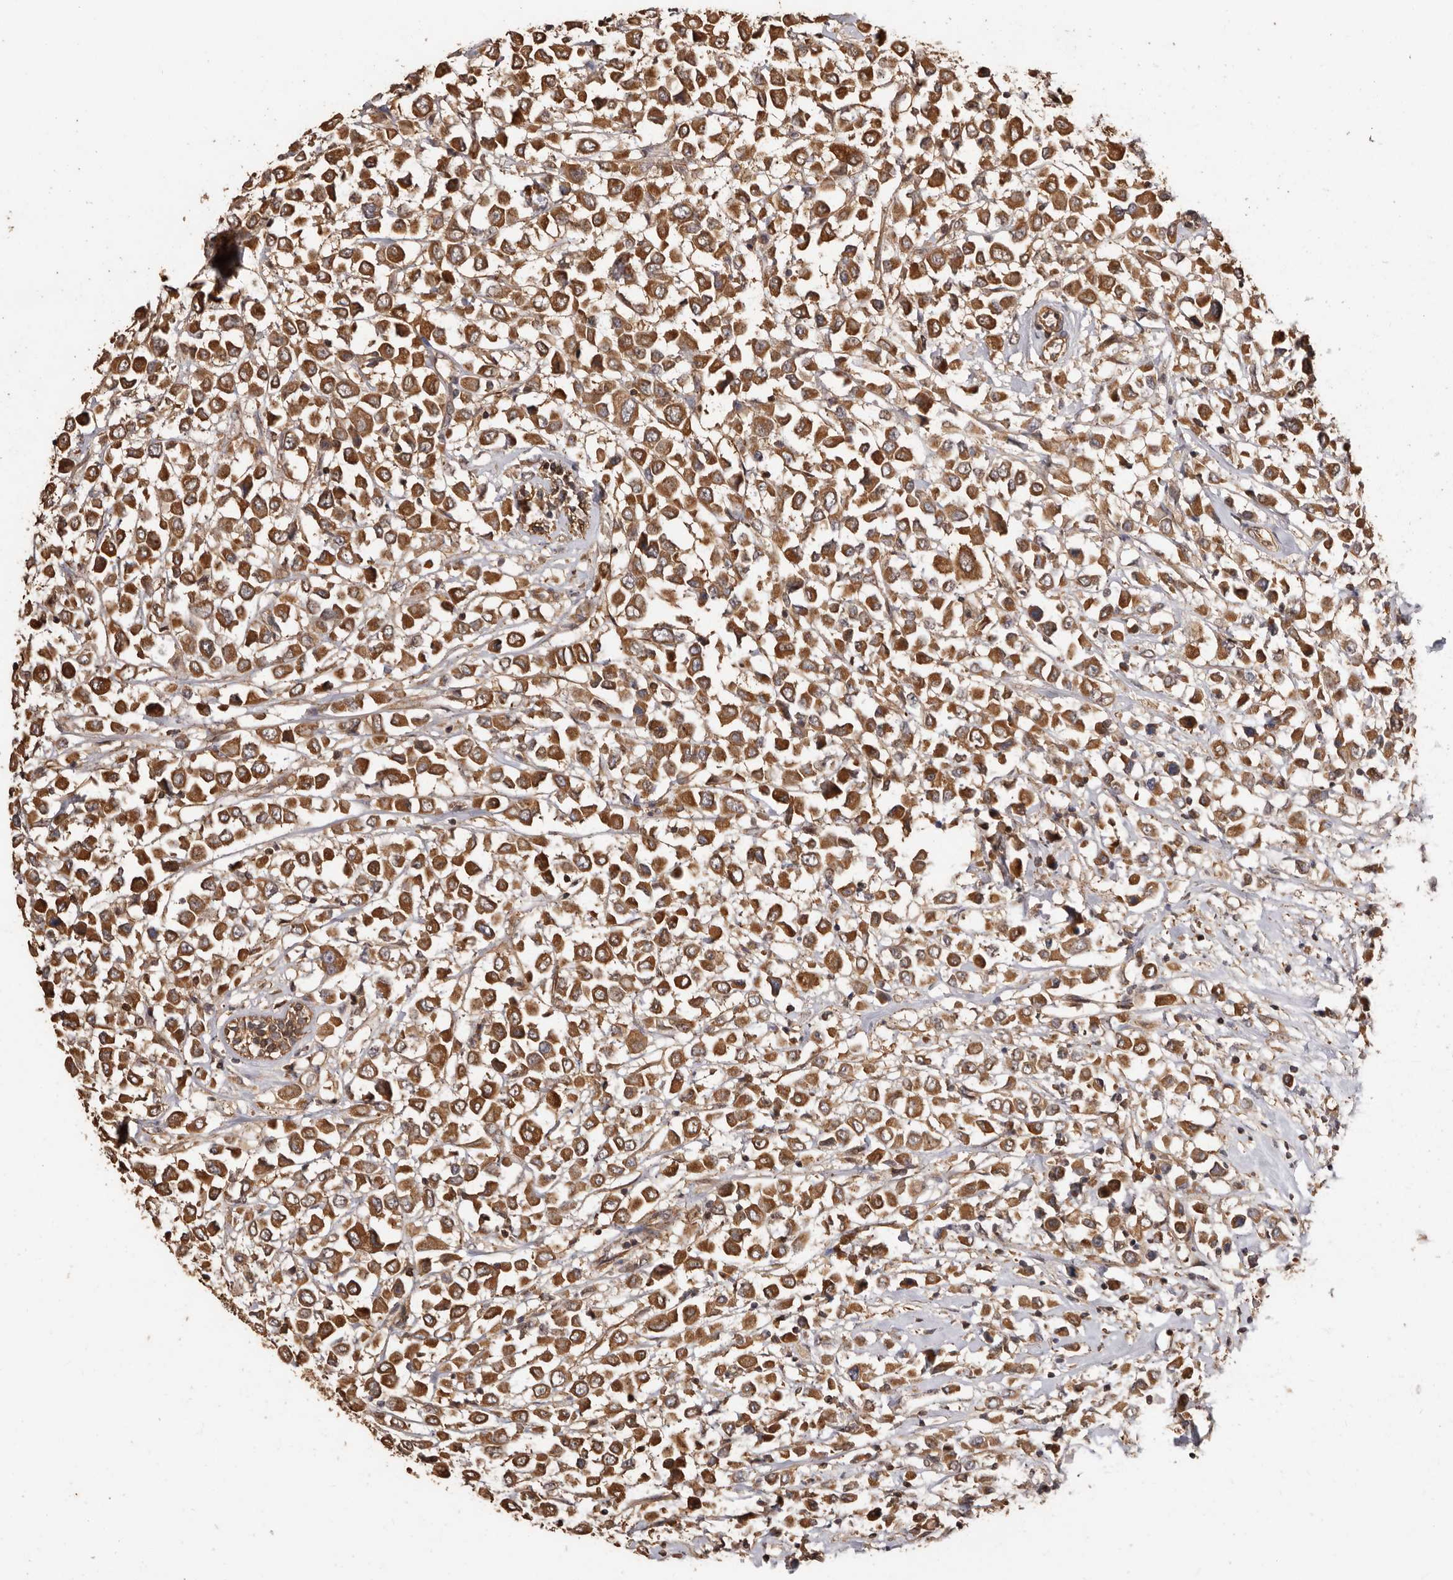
{"staining": {"intensity": "moderate", "quantity": ">75%", "location": "cytoplasmic/membranous"}, "tissue": "breast cancer", "cell_type": "Tumor cells", "image_type": "cancer", "snomed": [{"axis": "morphology", "description": "Duct carcinoma"}, {"axis": "topography", "description": "Breast"}], "caption": "Breast cancer (intraductal carcinoma) stained with a protein marker demonstrates moderate staining in tumor cells.", "gene": "COQ8B", "patient": {"sex": "female", "age": 61}}